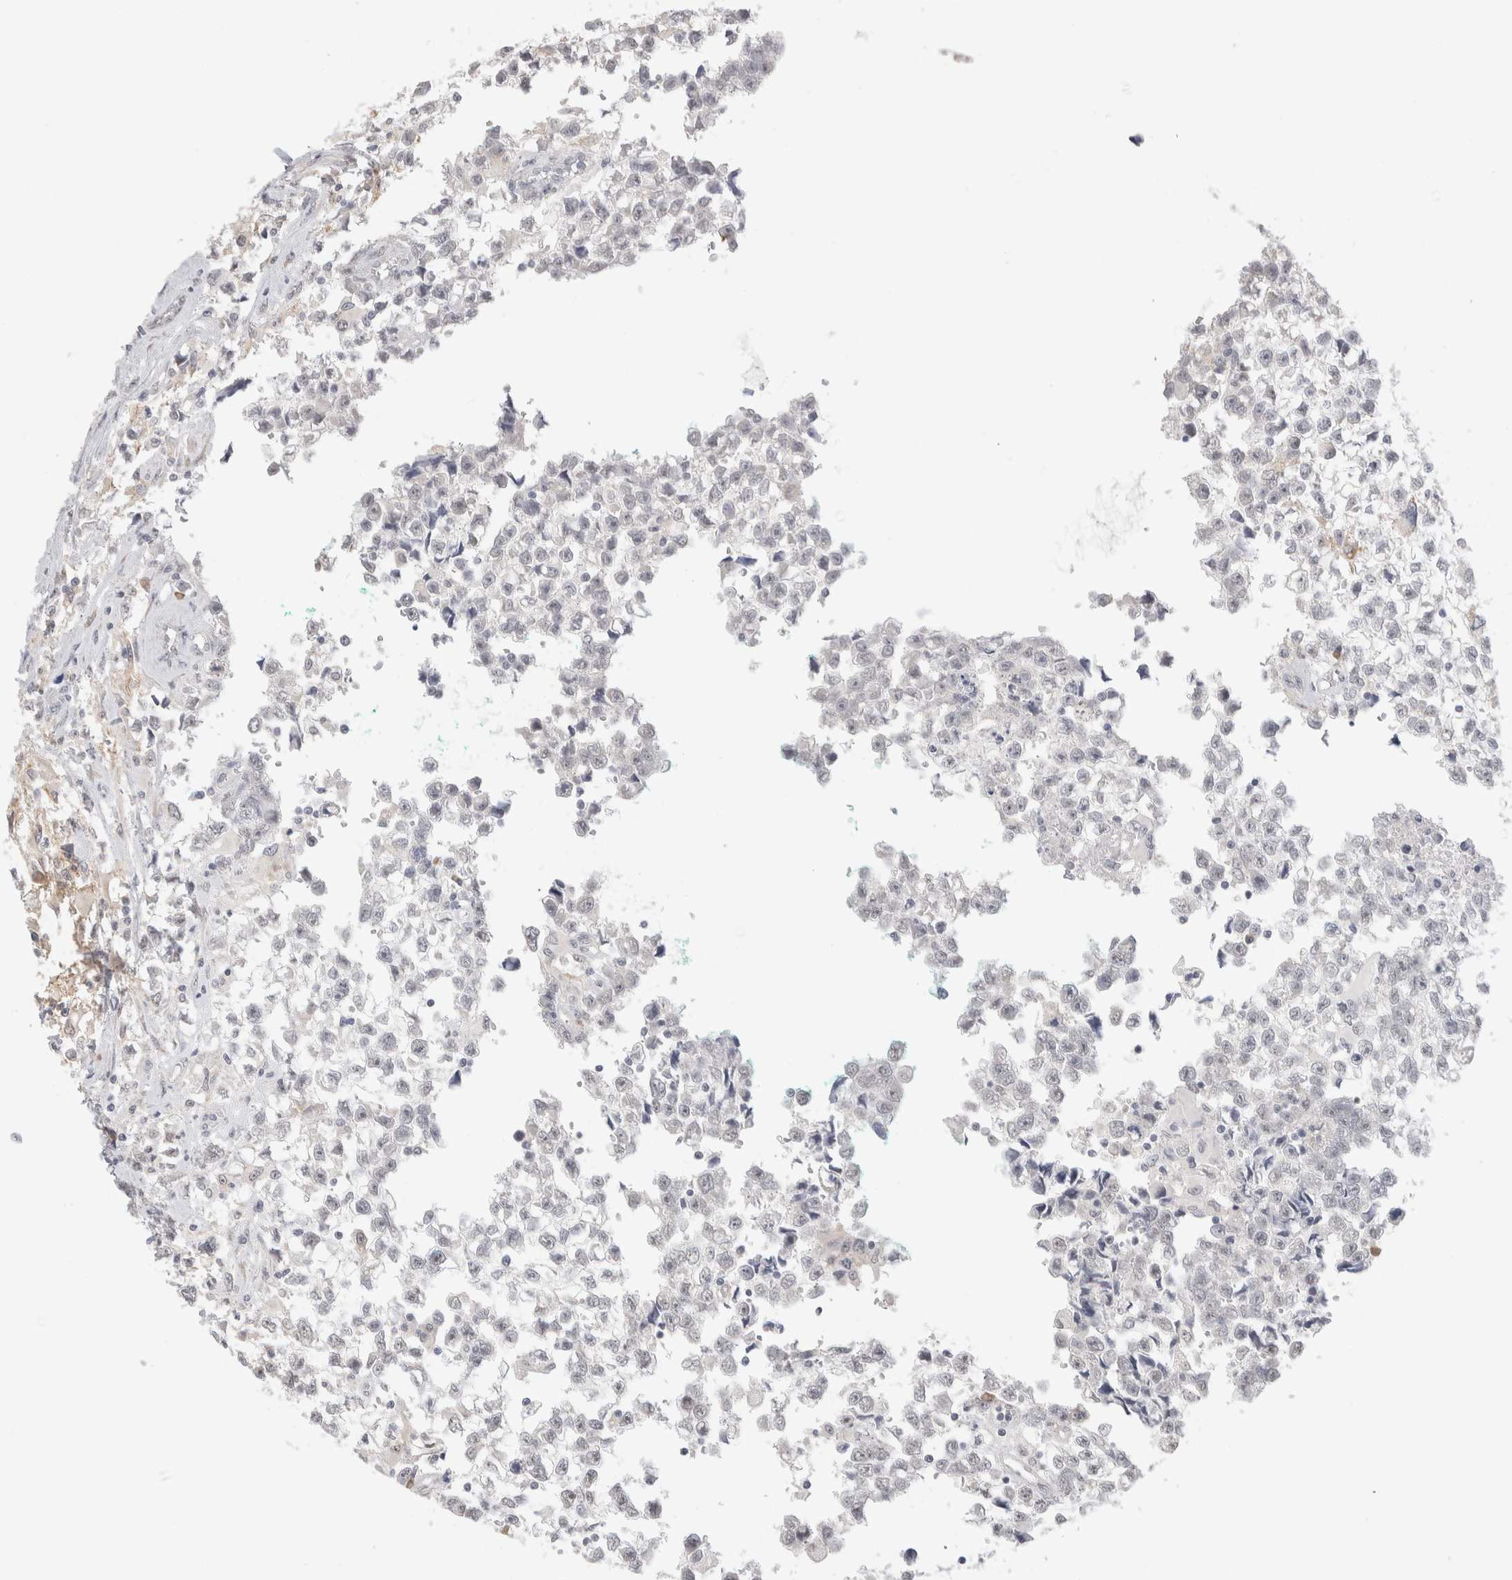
{"staining": {"intensity": "negative", "quantity": "none", "location": "none"}, "tissue": "testis cancer", "cell_type": "Tumor cells", "image_type": "cancer", "snomed": [{"axis": "morphology", "description": "Seminoma, NOS"}, {"axis": "morphology", "description": "Carcinoma, Embryonal, NOS"}, {"axis": "topography", "description": "Testis"}], "caption": "This is an immunohistochemistry (IHC) photomicrograph of testis cancer. There is no expression in tumor cells.", "gene": "HDLBP", "patient": {"sex": "male", "age": 51}}